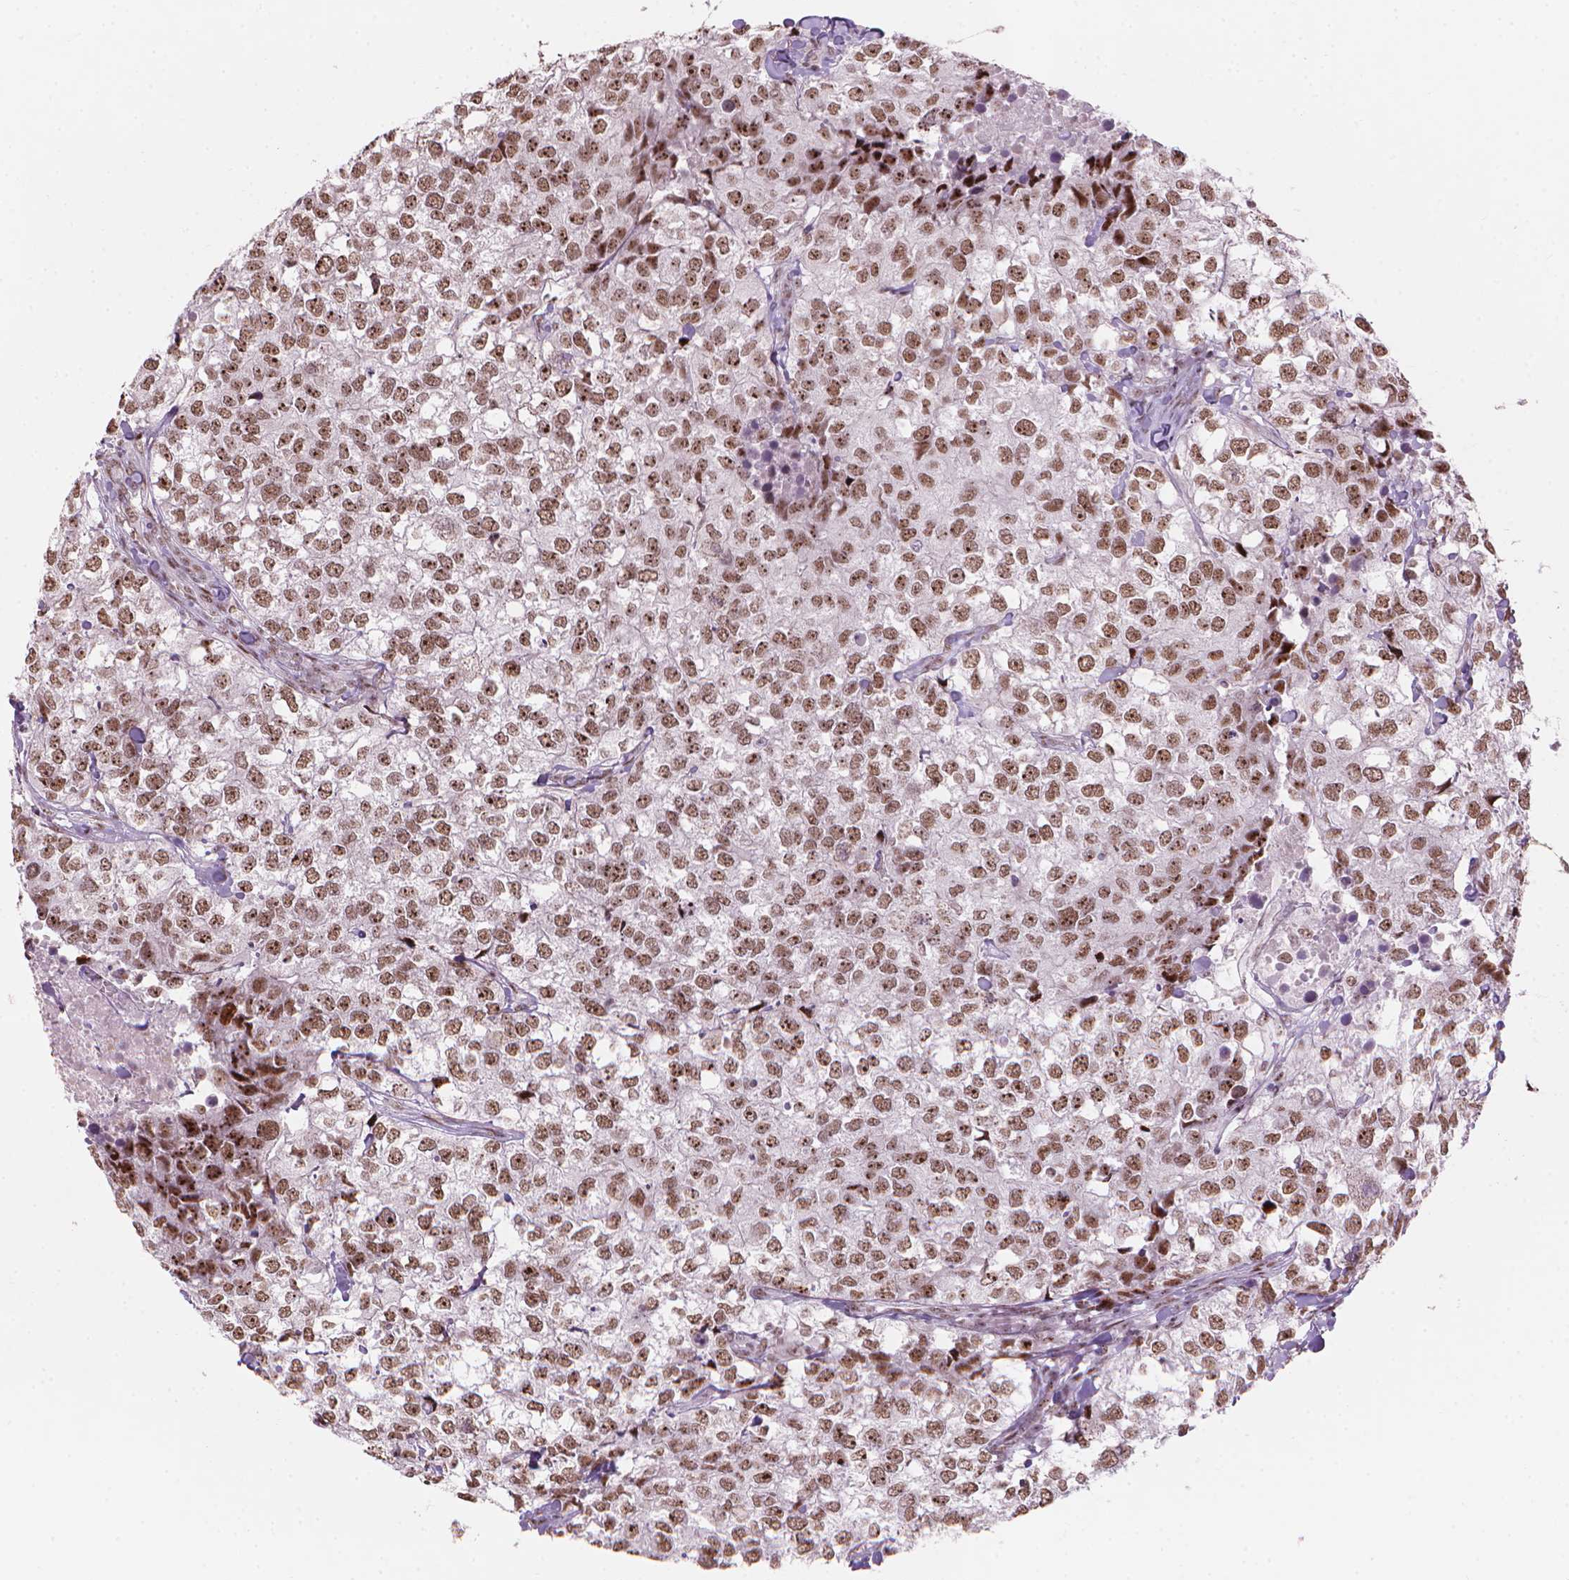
{"staining": {"intensity": "moderate", "quantity": ">75%", "location": "nuclear"}, "tissue": "breast cancer", "cell_type": "Tumor cells", "image_type": "cancer", "snomed": [{"axis": "morphology", "description": "Duct carcinoma"}, {"axis": "topography", "description": "Breast"}], "caption": "Immunohistochemical staining of human infiltrating ductal carcinoma (breast) reveals medium levels of moderate nuclear protein positivity in approximately >75% of tumor cells.", "gene": "HES7", "patient": {"sex": "female", "age": 30}}